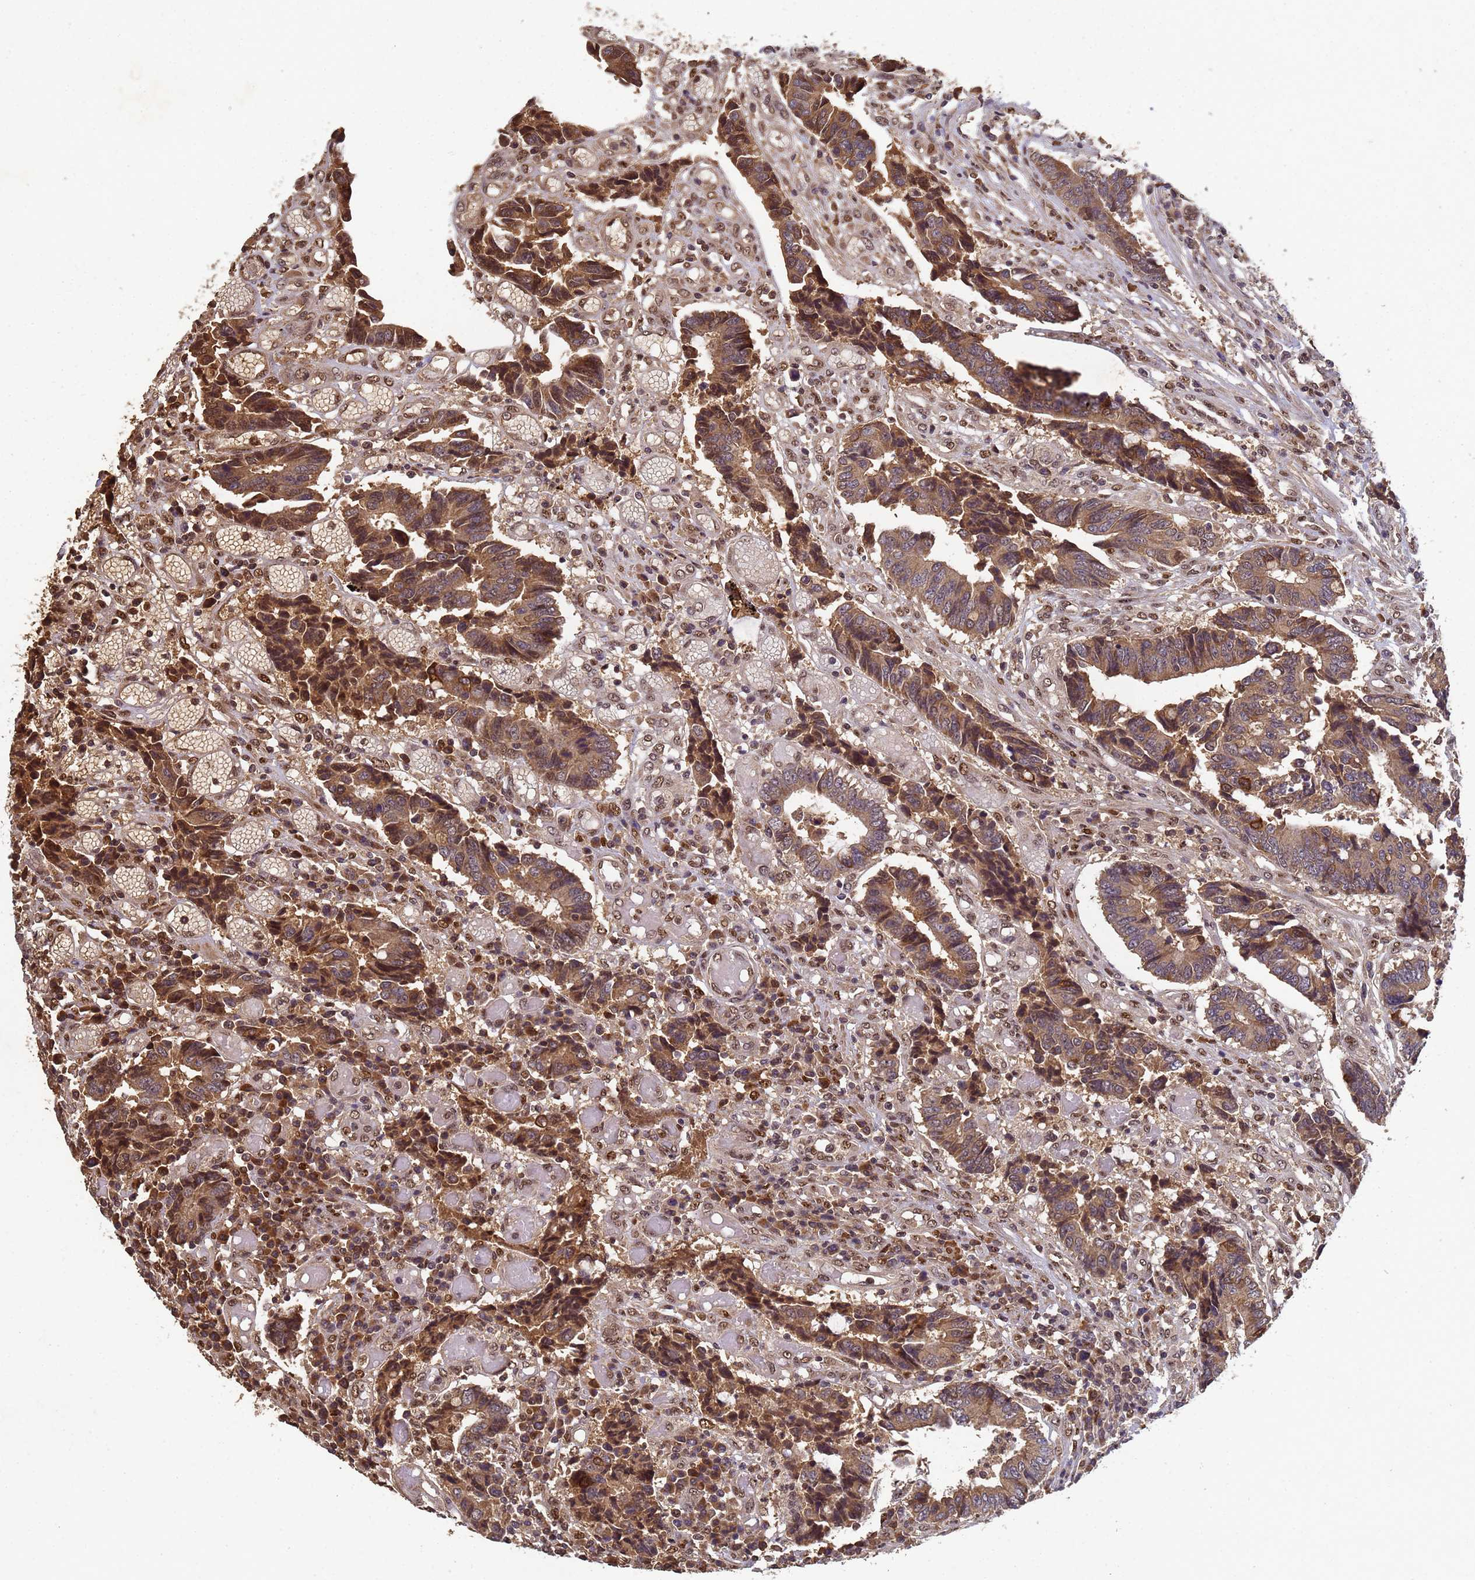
{"staining": {"intensity": "moderate", "quantity": ">75%", "location": "cytoplasmic/membranous,nuclear"}, "tissue": "colorectal cancer", "cell_type": "Tumor cells", "image_type": "cancer", "snomed": [{"axis": "morphology", "description": "Adenocarcinoma, NOS"}, {"axis": "topography", "description": "Rectum"}], "caption": "Immunohistochemical staining of colorectal adenocarcinoma reveals medium levels of moderate cytoplasmic/membranous and nuclear protein expression in approximately >75% of tumor cells.", "gene": "SECISBP2", "patient": {"sex": "male", "age": 84}}